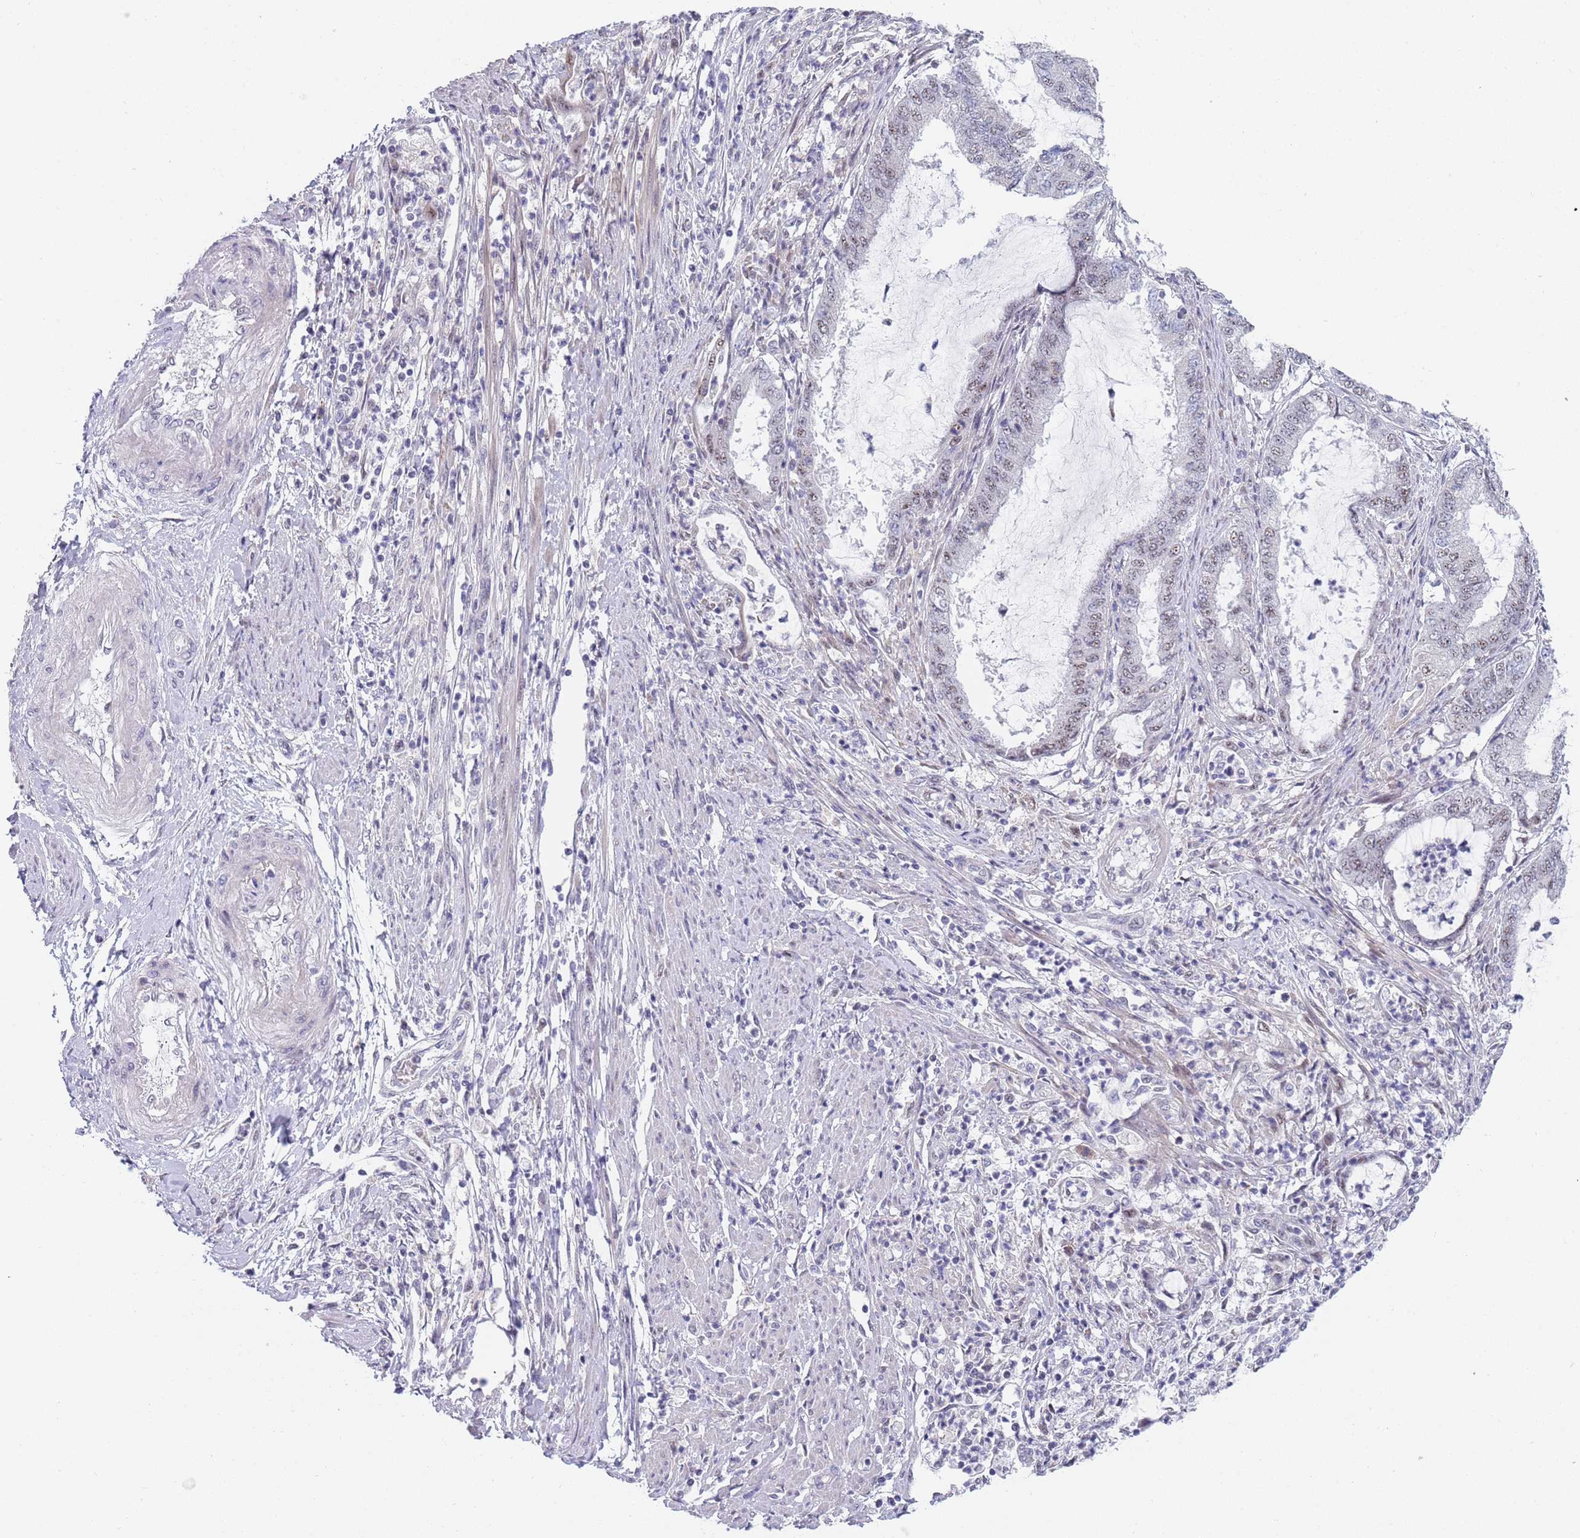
{"staining": {"intensity": "weak", "quantity": "<25%", "location": "nuclear"}, "tissue": "endometrial cancer", "cell_type": "Tumor cells", "image_type": "cancer", "snomed": [{"axis": "morphology", "description": "Adenocarcinoma, NOS"}, {"axis": "topography", "description": "Endometrium"}], "caption": "Immunohistochemistry micrograph of human endometrial adenocarcinoma stained for a protein (brown), which exhibits no positivity in tumor cells.", "gene": "PLCL2", "patient": {"sex": "female", "age": 51}}